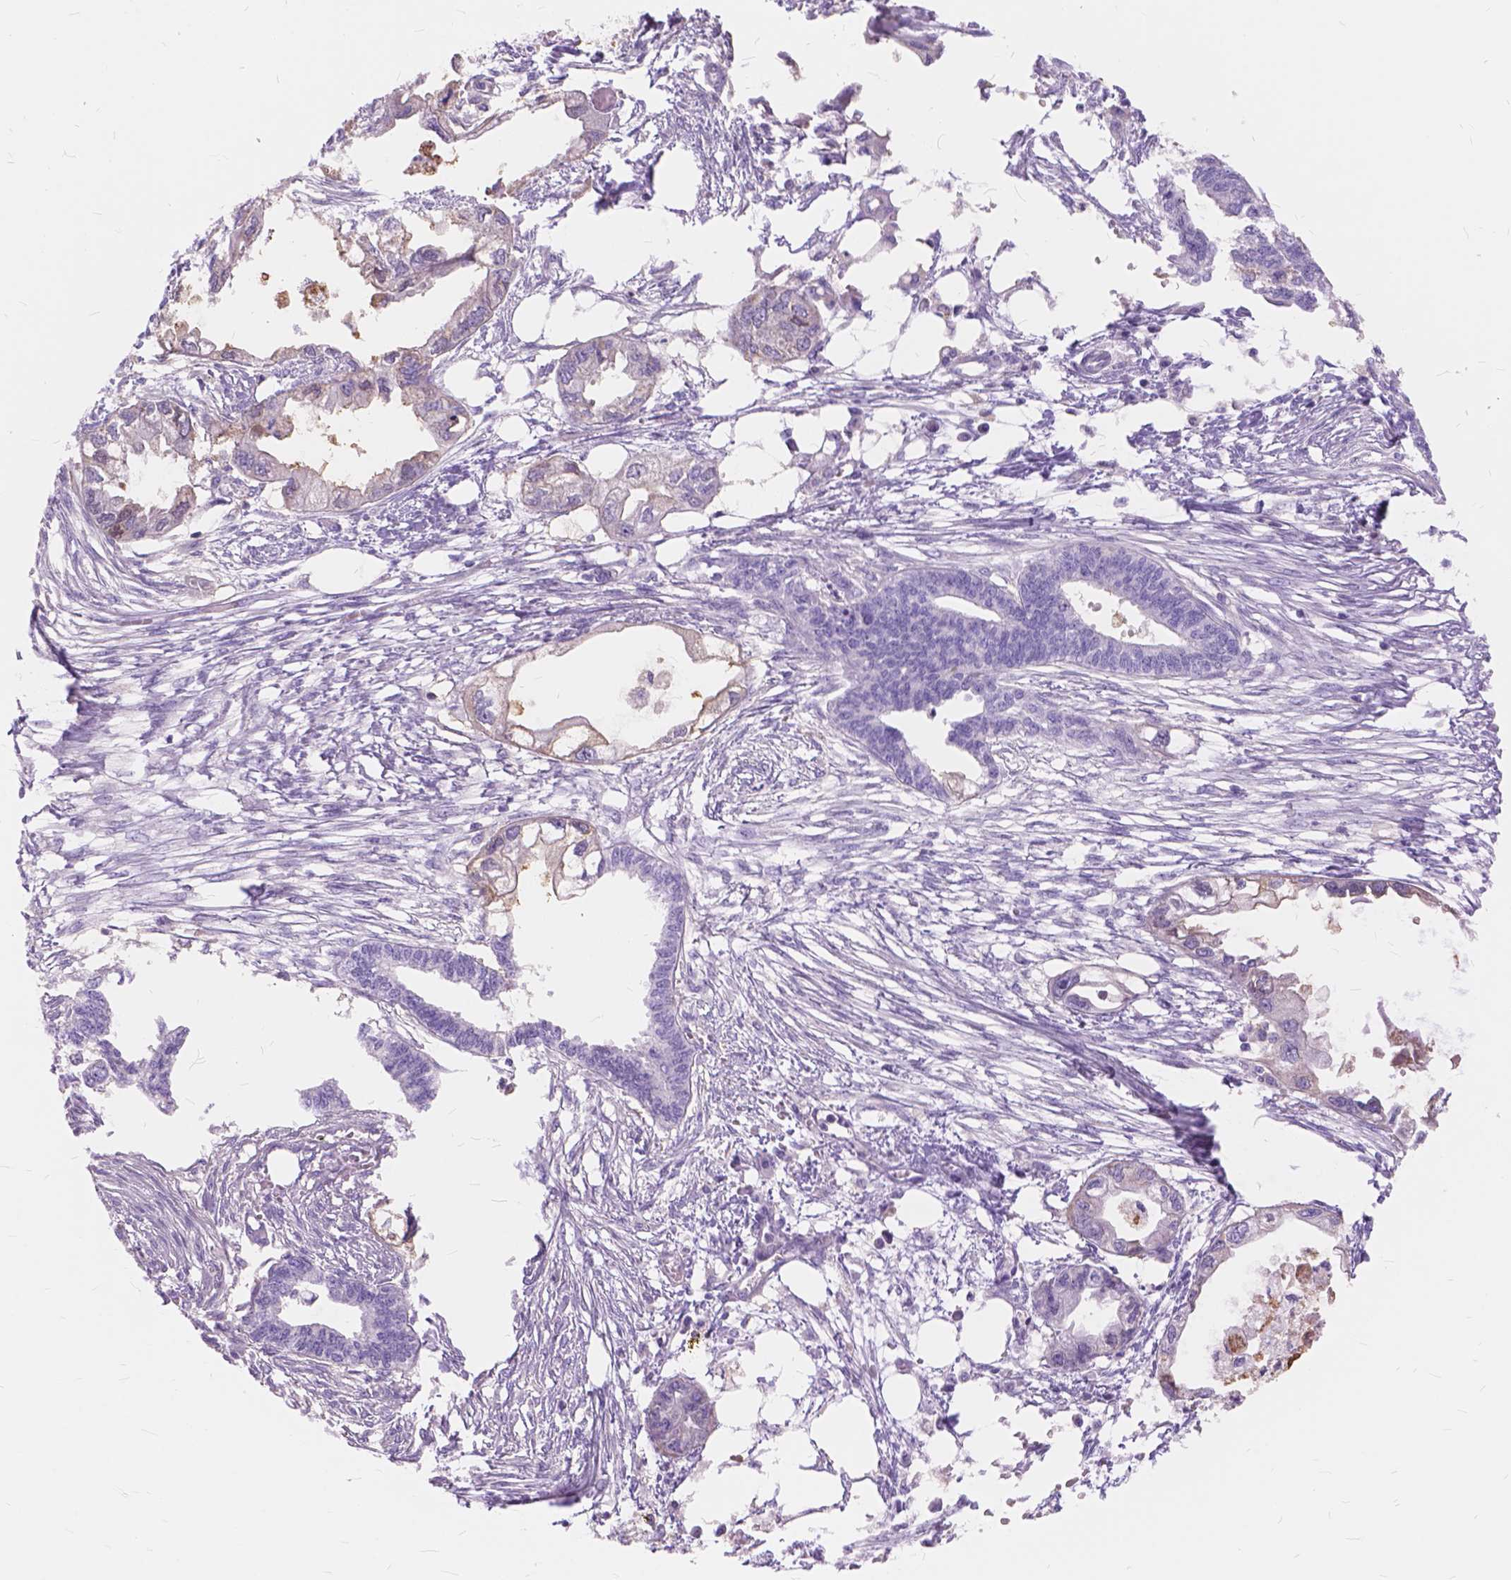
{"staining": {"intensity": "negative", "quantity": "none", "location": "none"}, "tissue": "endometrial cancer", "cell_type": "Tumor cells", "image_type": "cancer", "snomed": [{"axis": "morphology", "description": "Adenocarcinoma, NOS"}, {"axis": "morphology", "description": "Adenocarcinoma, metastatic, NOS"}, {"axis": "topography", "description": "Adipose tissue"}, {"axis": "topography", "description": "Endometrium"}], "caption": "Tumor cells are negative for brown protein staining in endometrial cancer. (IHC, brightfield microscopy, high magnification).", "gene": "FOXL2", "patient": {"sex": "female", "age": 67}}